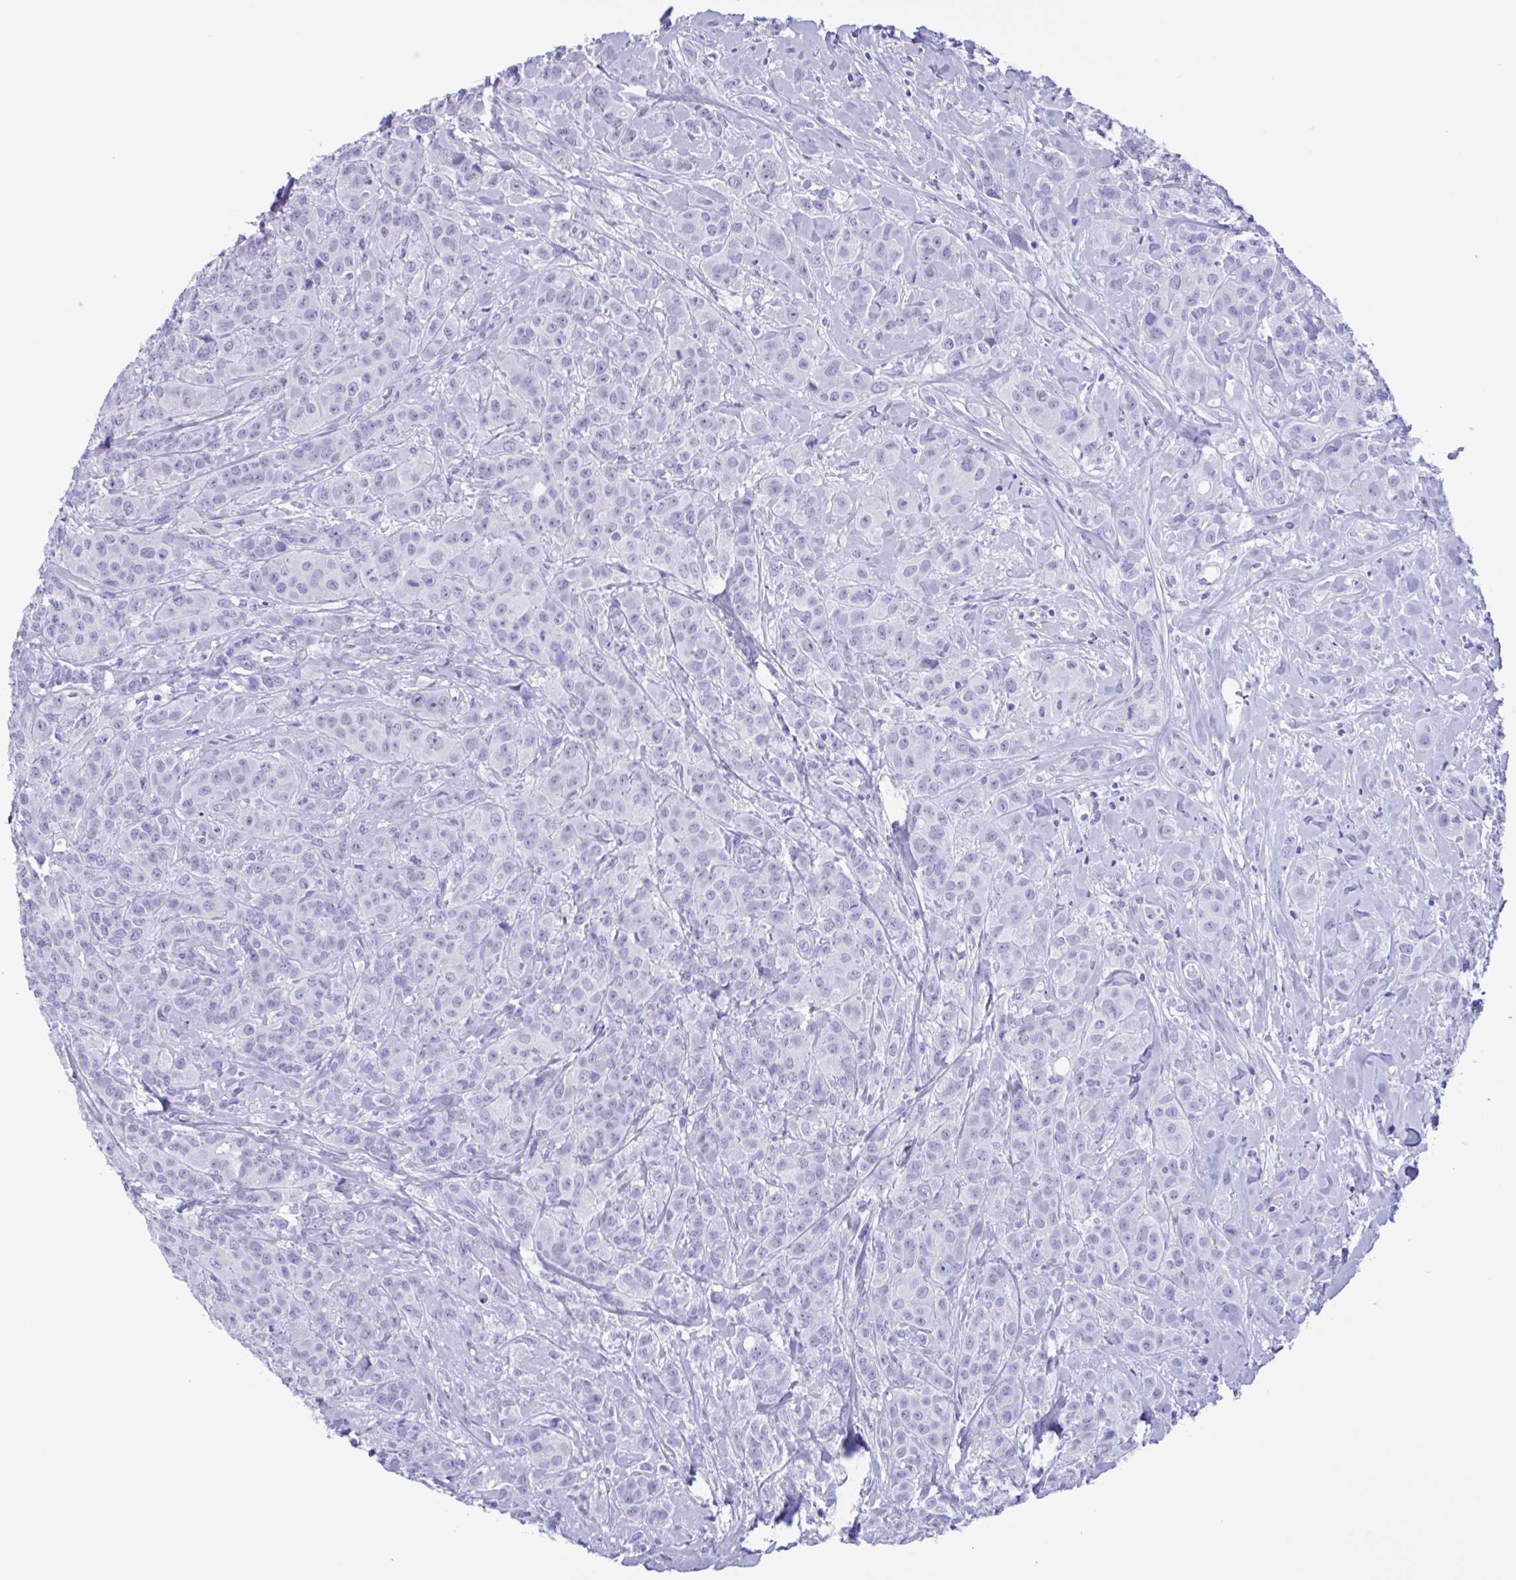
{"staining": {"intensity": "negative", "quantity": "none", "location": "none"}, "tissue": "breast cancer", "cell_type": "Tumor cells", "image_type": "cancer", "snomed": [{"axis": "morphology", "description": "Normal tissue, NOS"}, {"axis": "morphology", "description": "Duct carcinoma"}, {"axis": "topography", "description": "Breast"}], "caption": "High magnification brightfield microscopy of infiltrating ductal carcinoma (breast) stained with DAB (brown) and counterstained with hematoxylin (blue): tumor cells show no significant expression.", "gene": "ZNF850", "patient": {"sex": "female", "age": 43}}